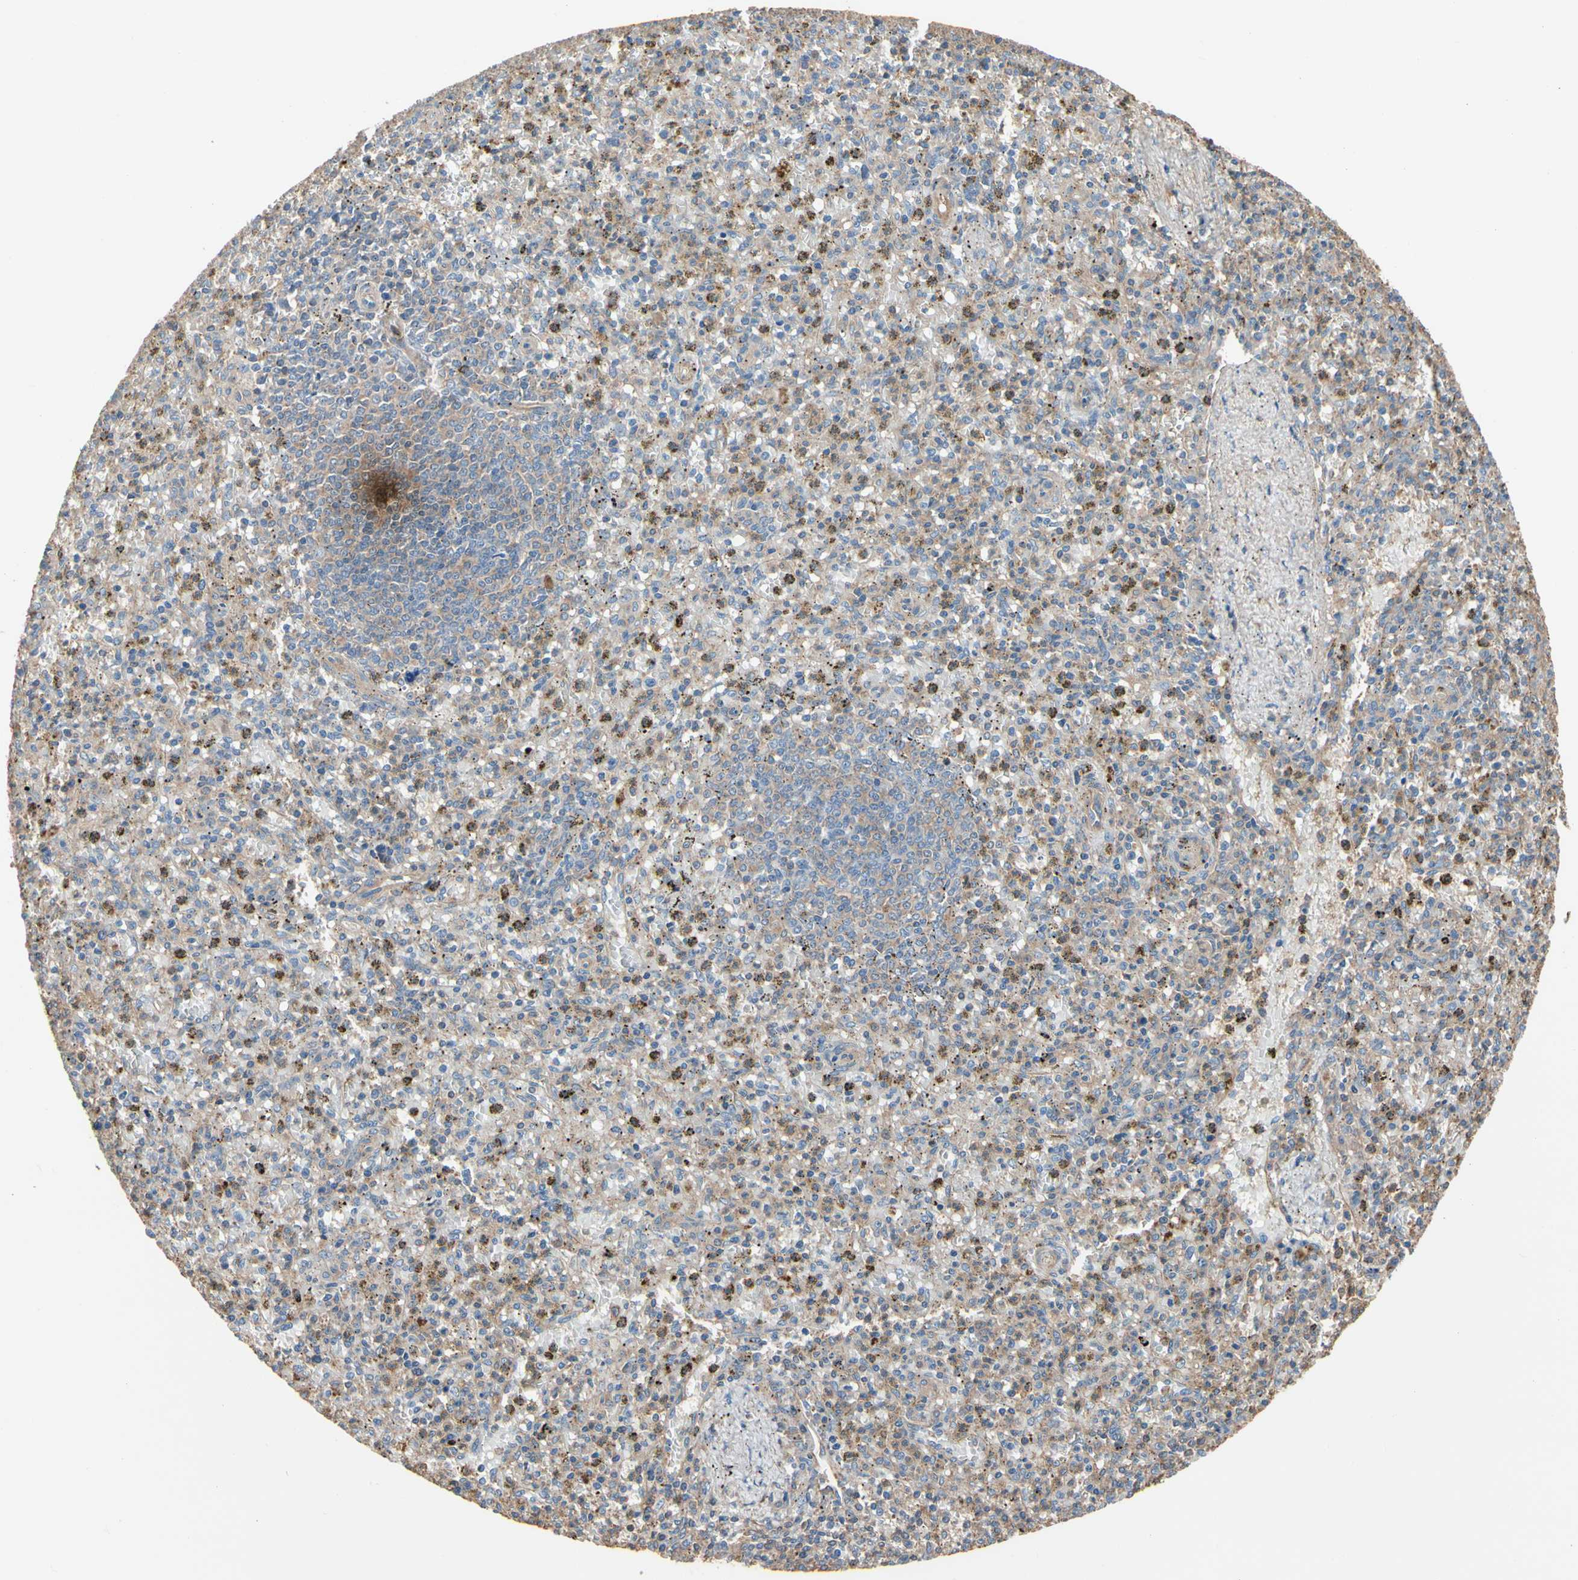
{"staining": {"intensity": "weak", "quantity": ">75%", "location": "cytoplasmic/membranous"}, "tissue": "spleen", "cell_type": "Cells in red pulp", "image_type": "normal", "snomed": [{"axis": "morphology", "description": "Normal tissue, NOS"}, {"axis": "topography", "description": "Spleen"}], "caption": "Protein staining displays weak cytoplasmic/membranous positivity in about >75% of cells in red pulp in benign spleen. Using DAB (brown) and hematoxylin (blue) stains, captured at high magnification using brightfield microscopy.", "gene": "PDZK1", "patient": {"sex": "male", "age": 72}}